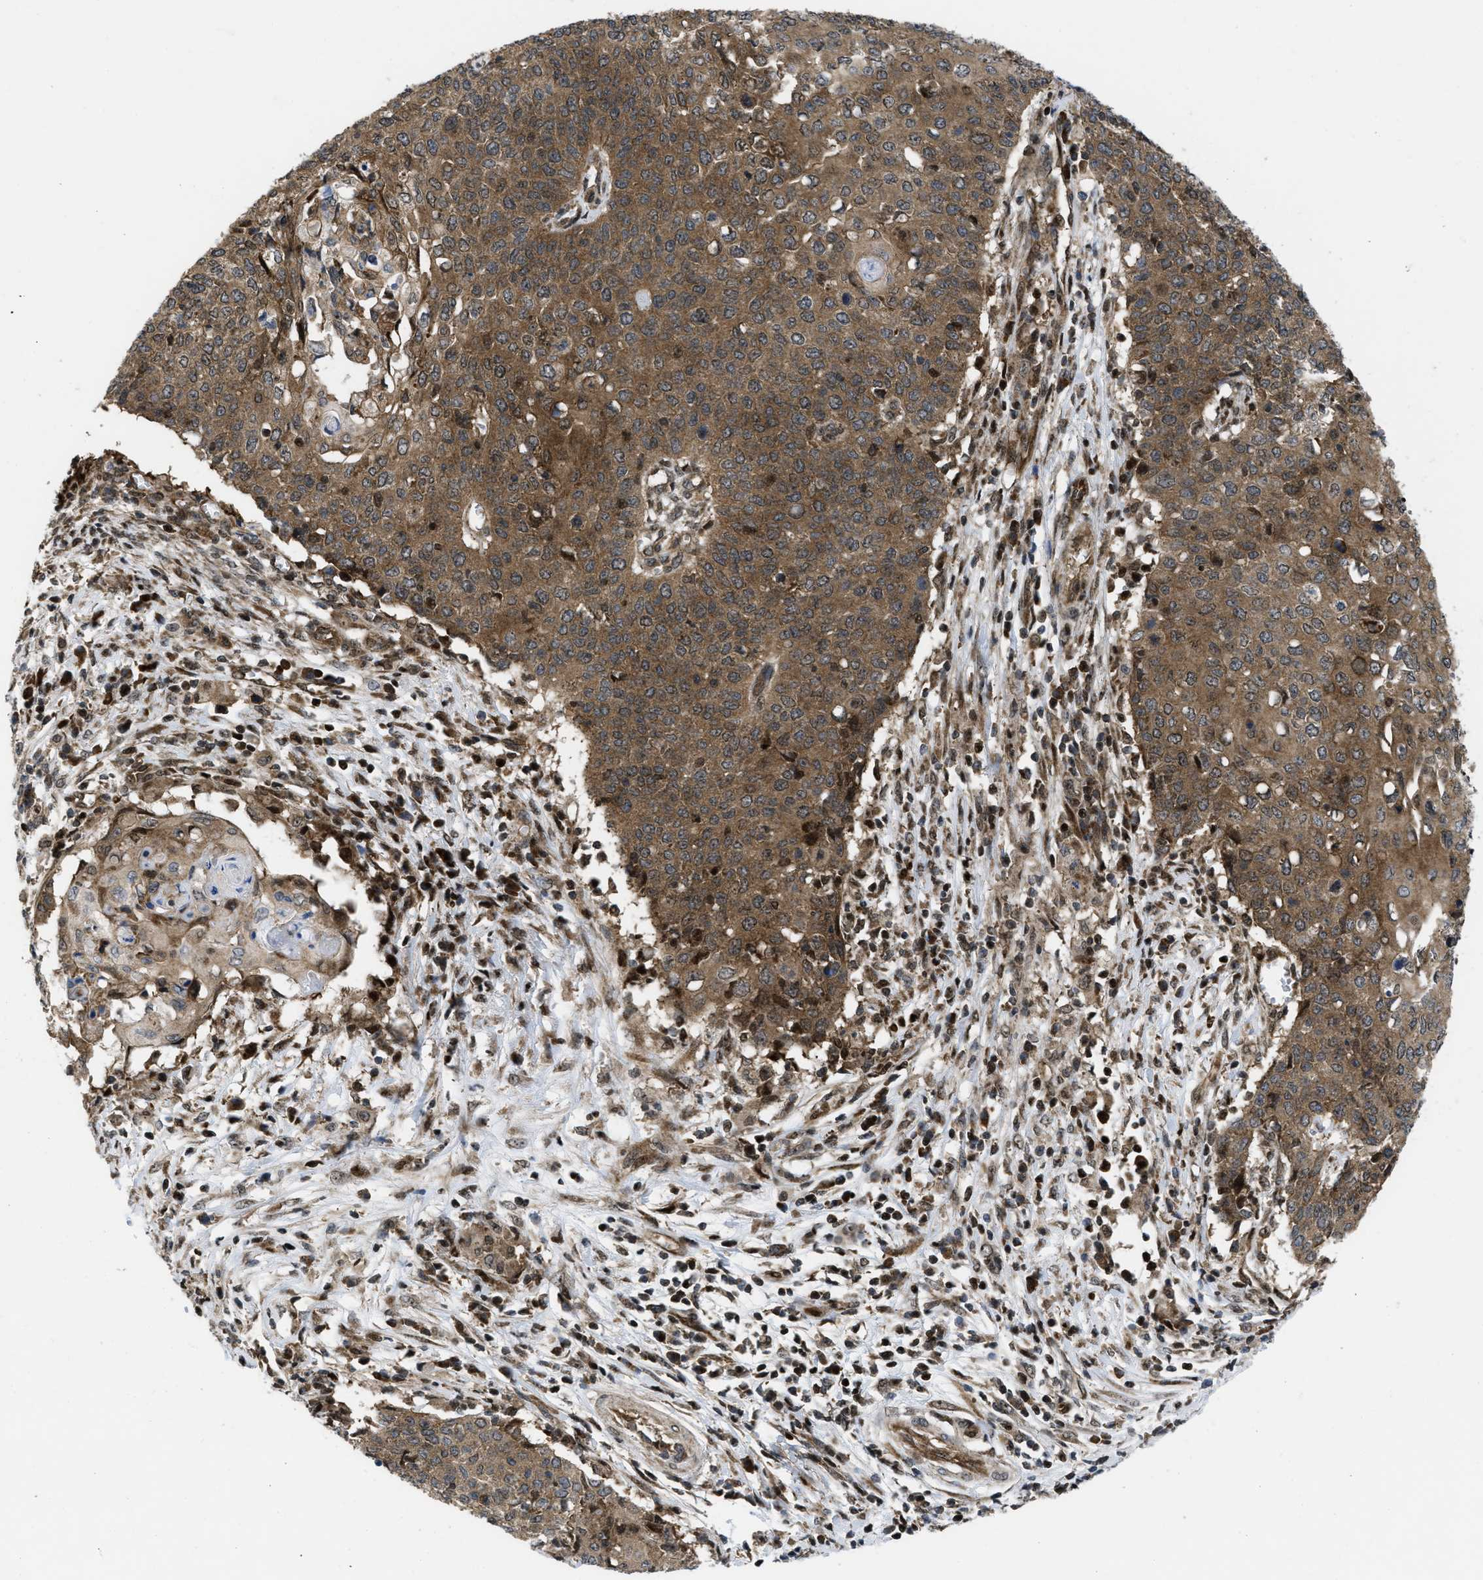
{"staining": {"intensity": "moderate", "quantity": ">75%", "location": "cytoplasmic/membranous,nuclear"}, "tissue": "cervical cancer", "cell_type": "Tumor cells", "image_type": "cancer", "snomed": [{"axis": "morphology", "description": "Squamous cell carcinoma, NOS"}, {"axis": "topography", "description": "Cervix"}], "caption": "An immunohistochemistry micrograph of tumor tissue is shown. Protein staining in brown shows moderate cytoplasmic/membranous and nuclear positivity in cervical cancer (squamous cell carcinoma) within tumor cells. The staining is performed using DAB (3,3'-diaminobenzidine) brown chromogen to label protein expression. The nuclei are counter-stained blue using hematoxylin.", "gene": "PPP2CB", "patient": {"sex": "female", "age": 39}}